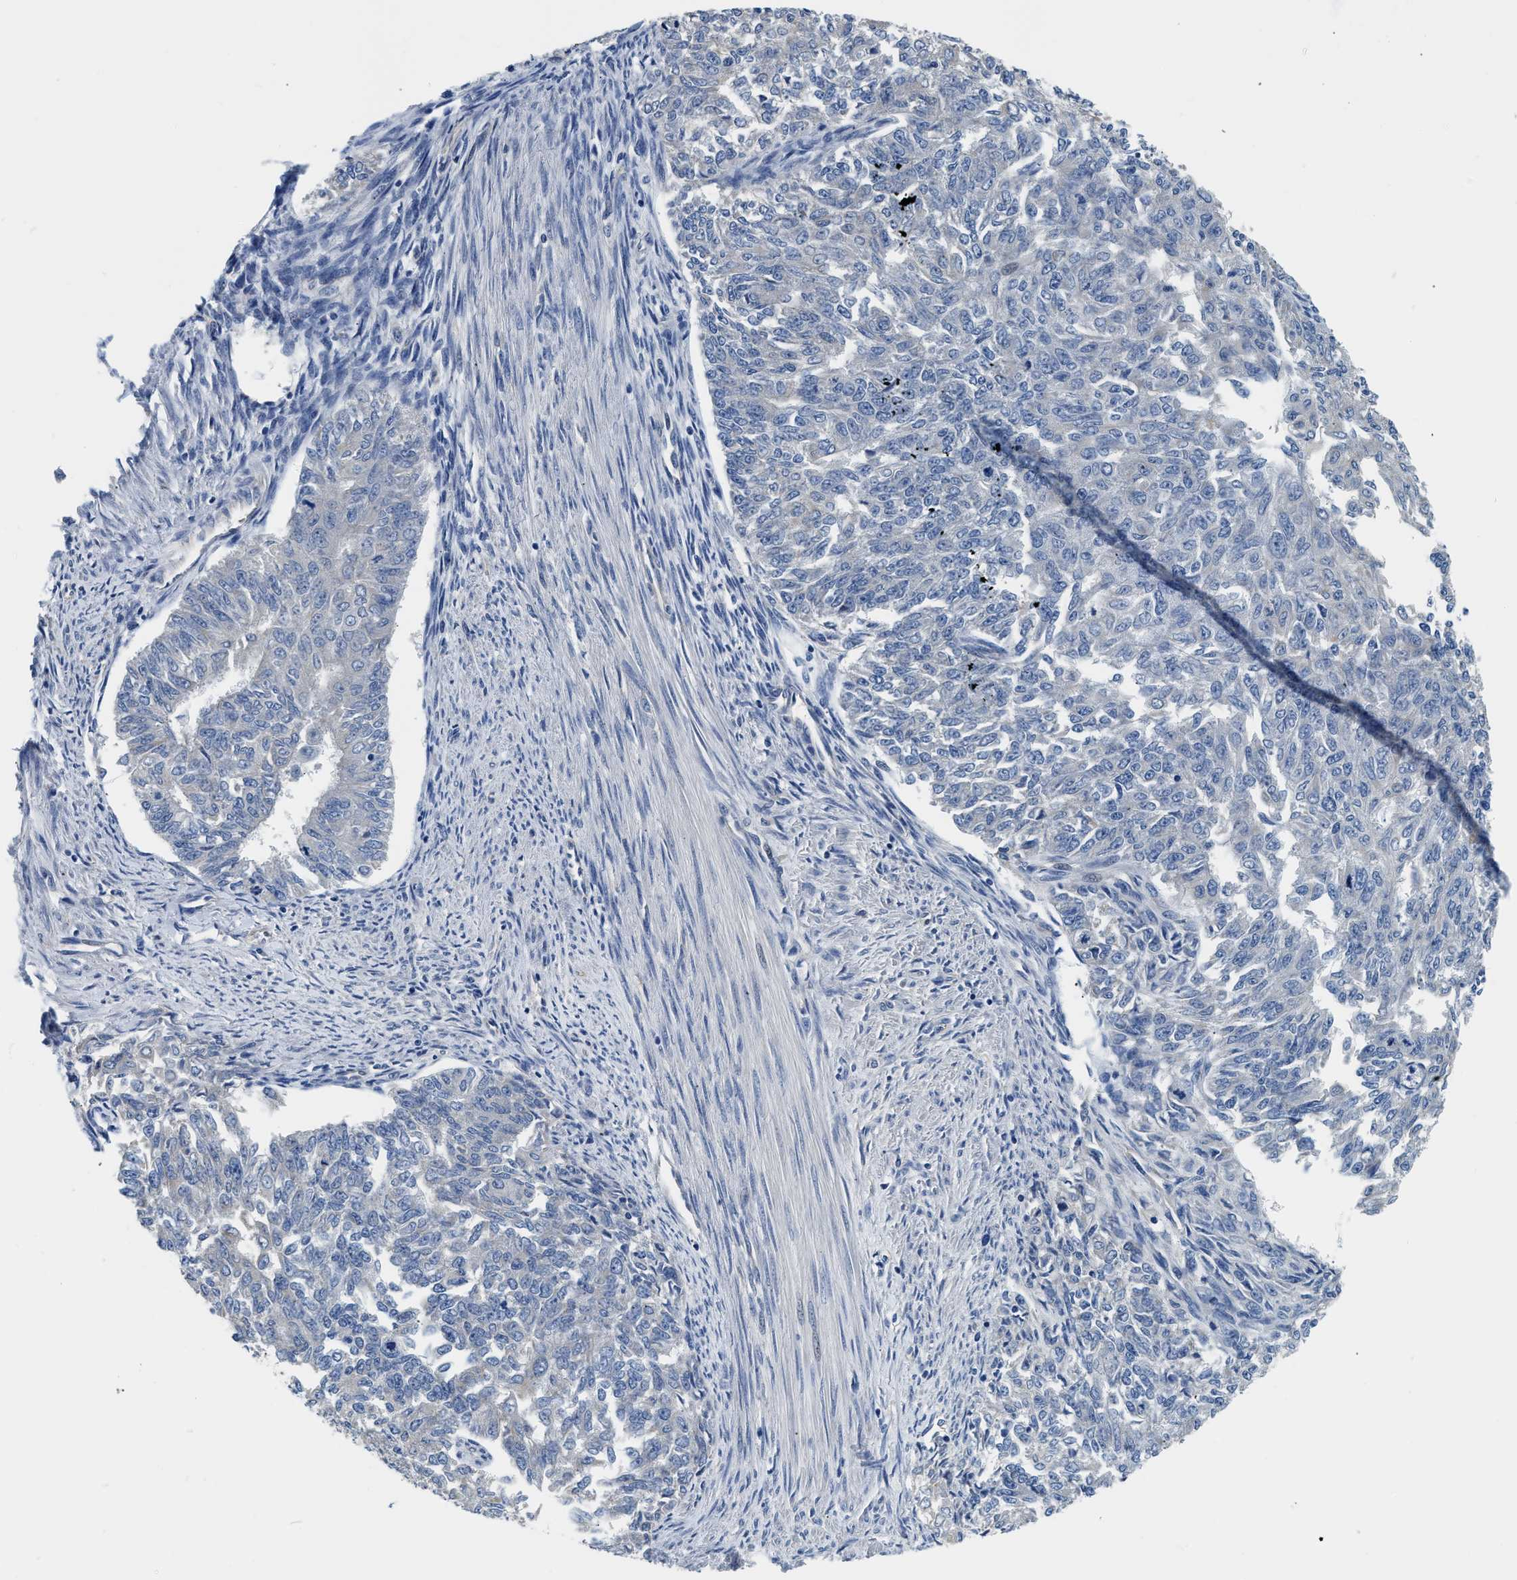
{"staining": {"intensity": "negative", "quantity": "none", "location": "none"}, "tissue": "endometrial cancer", "cell_type": "Tumor cells", "image_type": "cancer", "snomed": [{"axis": "morphology", "description": "Adenocarcinoma, NOS"}, {"axis": "topography", "description": "Endometrium"}], "caption": "A high-resolution histopathology image shows IHC staining of adenocarcinoma (endometrial), which demonstrates no significant expression in tumor cells.", "gene": "CSDE1", "patient": {"sex": "female", "age": 32}}